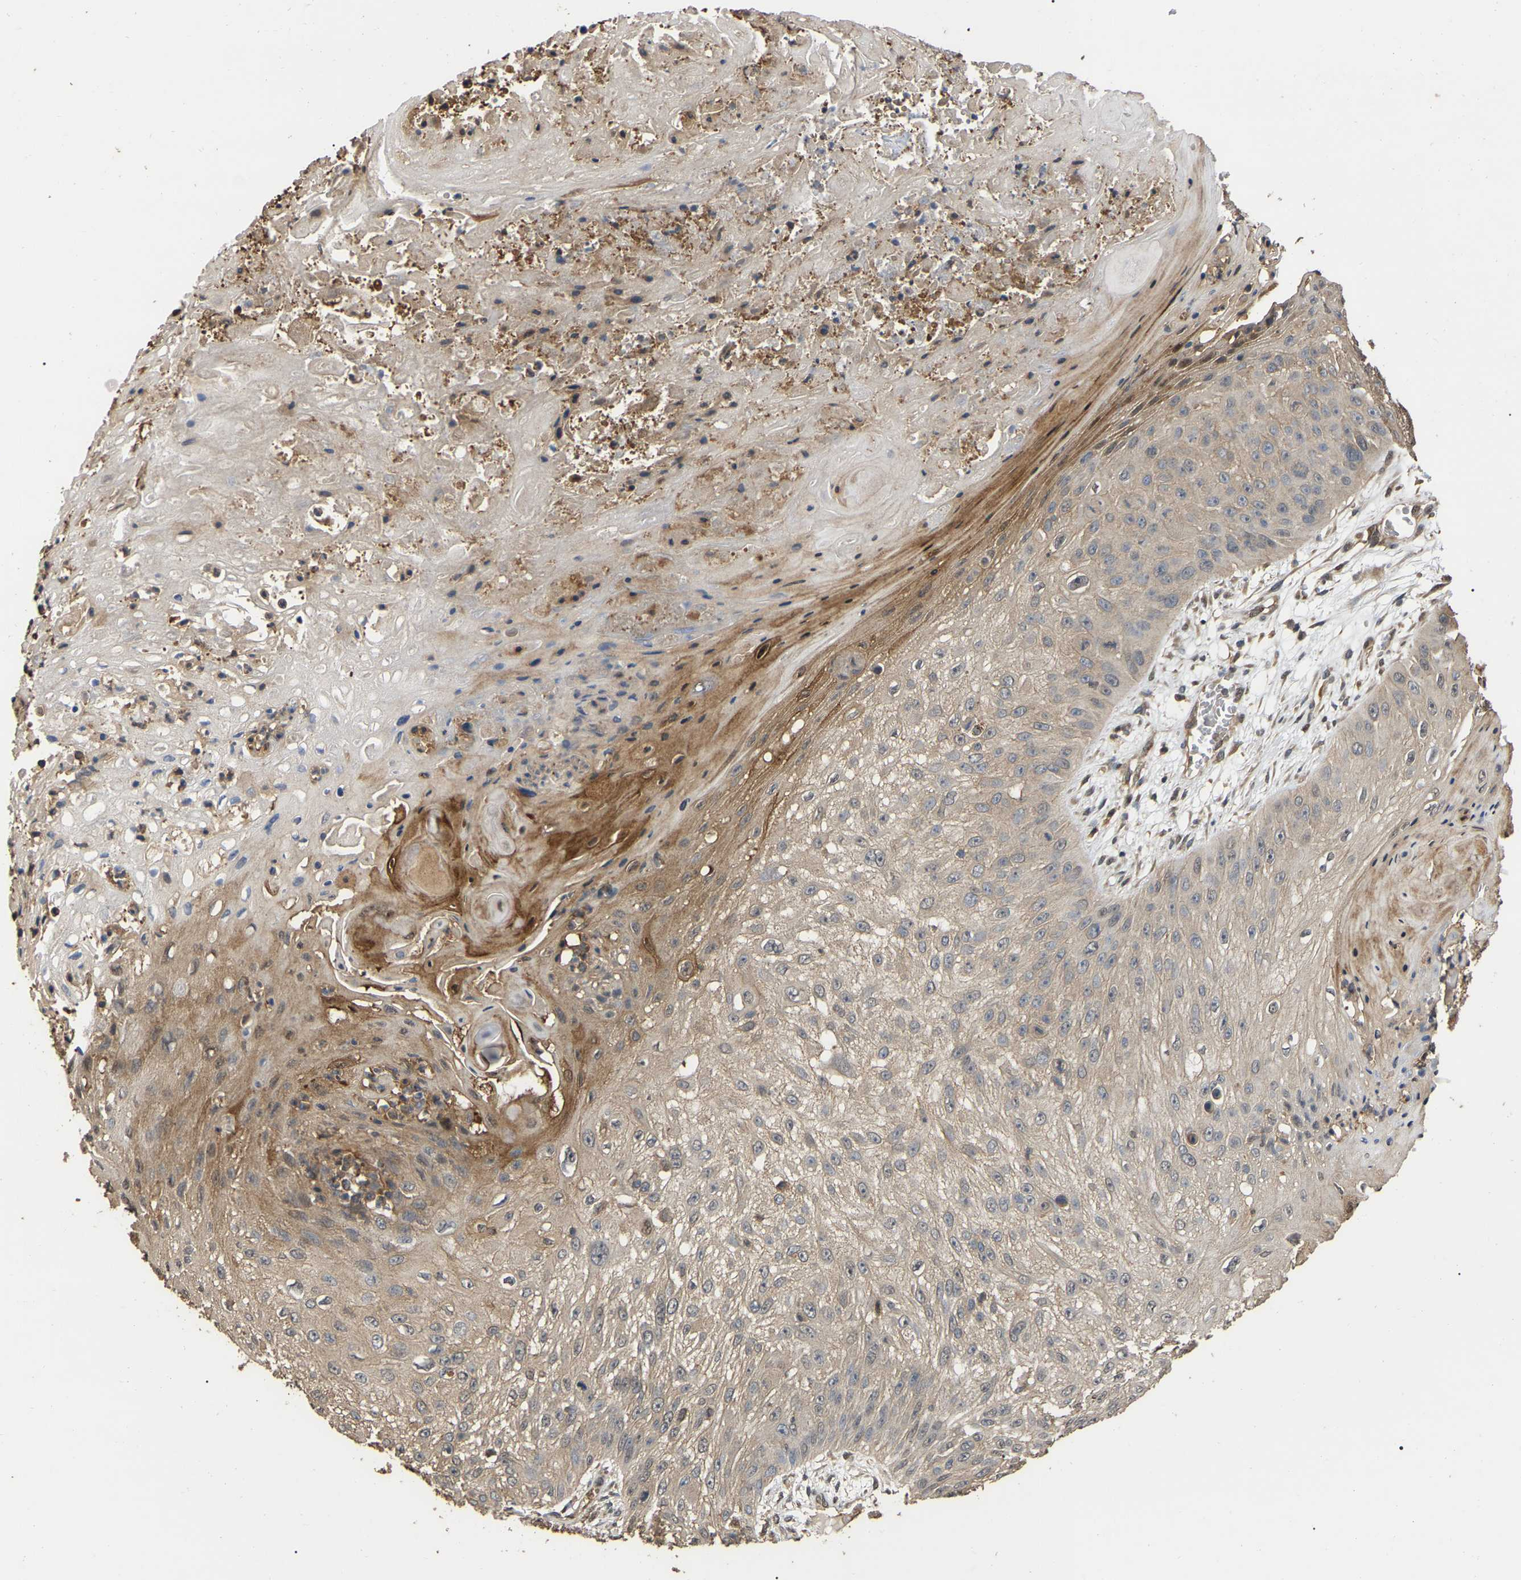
{"staining": {"intensity": "weak", "quantity": "<25%", "location": "cytoplasmic/membranous"}, "tissue": "skin cancer", "cell_type": "Tumor cells", "image_type": "cancer", "snomed": [{"axis": "morphology", "description": "Squamous cell carcinoma, NOS"}, {"axis": "topography", "description": "Skin"}], "caption": "This is an immunohistochemistry (IHC) photomicrograph of human skin cancer (squamous cell carcinoma). There is no staining in tumor cells.", "gene": "FAM219A", "patient": {"sex": "female", "age": 80}}